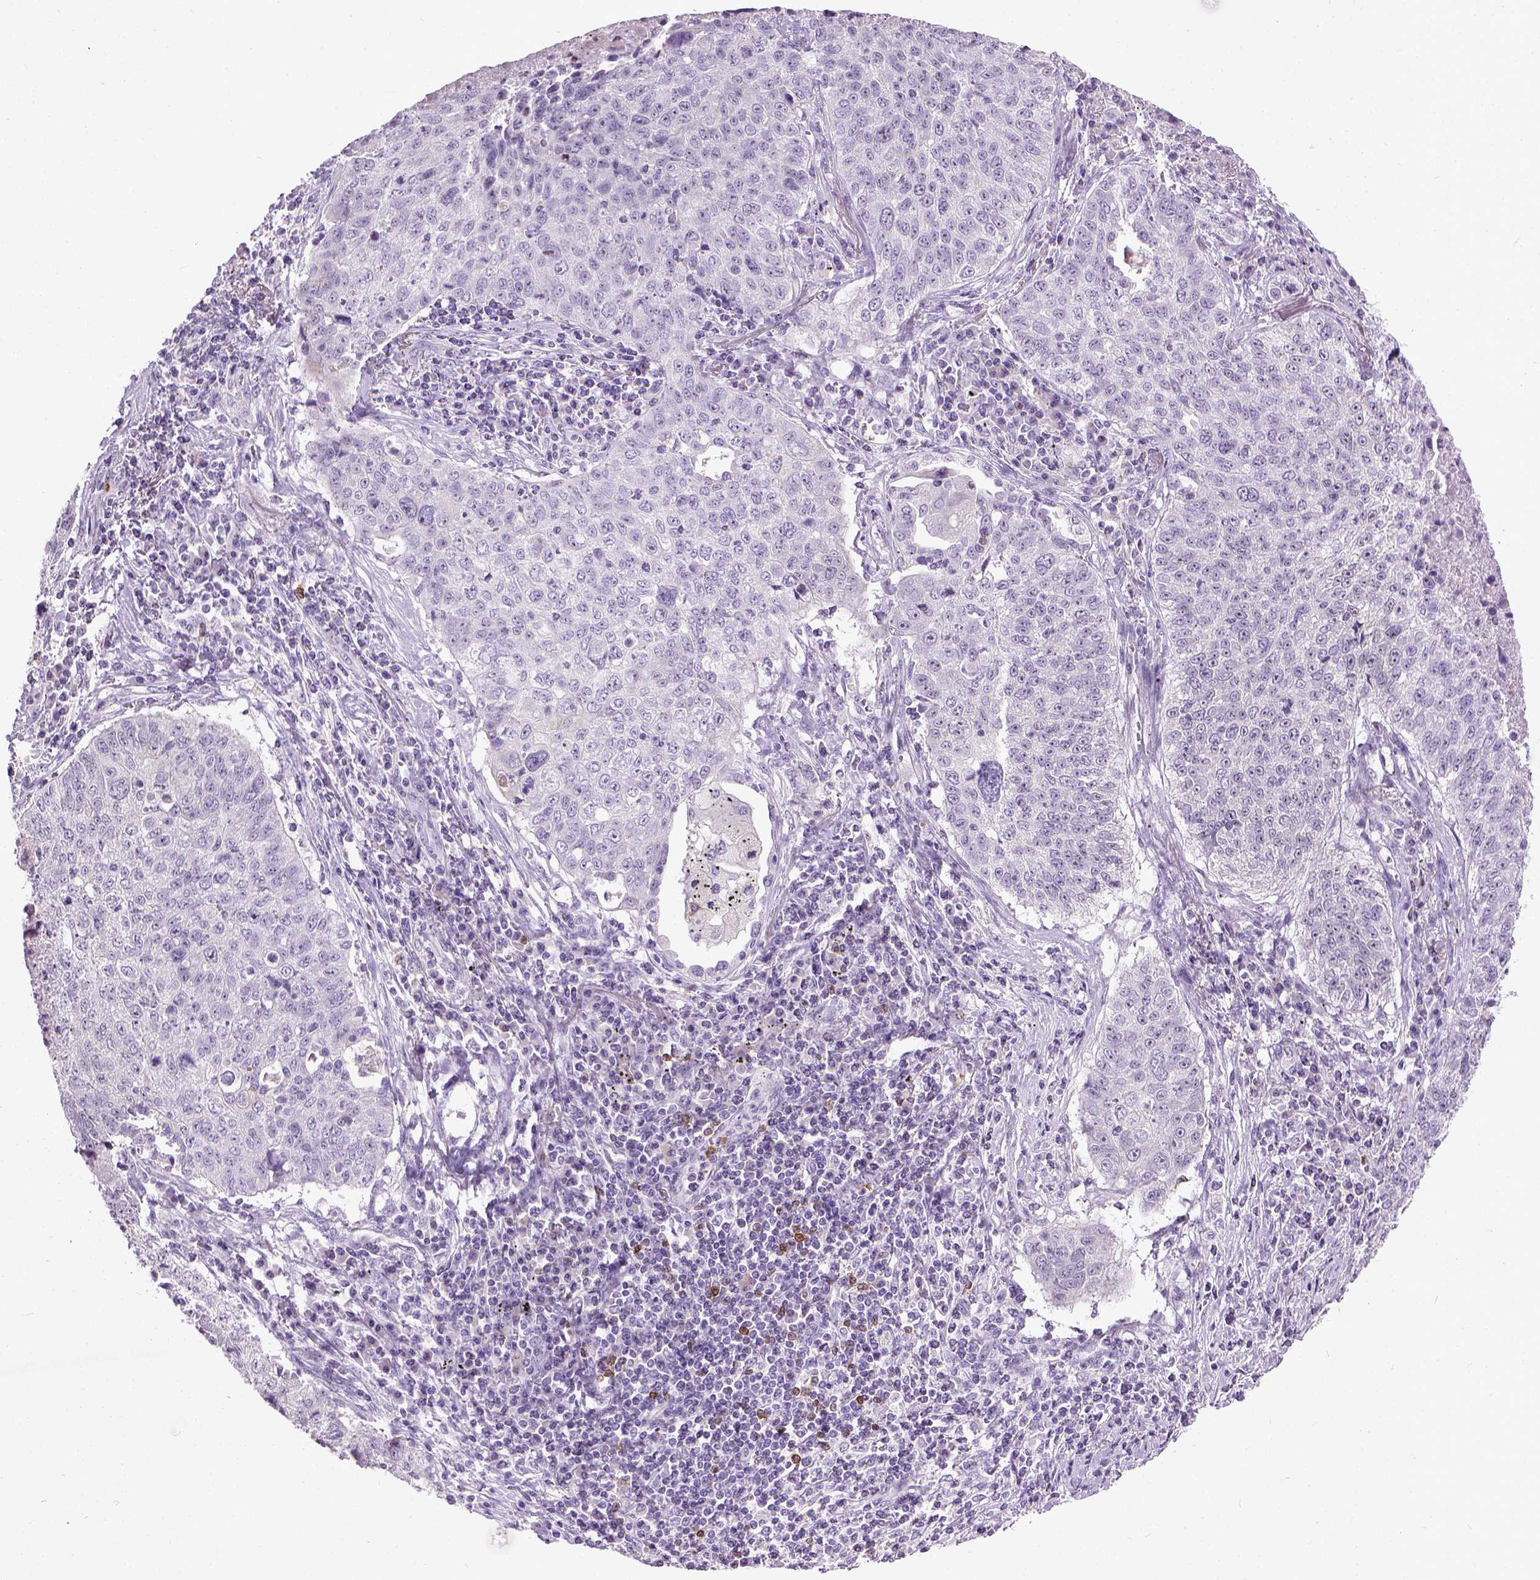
{"staining": {"intensity": "negative", "quantity": "none", "location": "none"}, "tissue": "lung cancer", "cell_type": "Tumor cells", "image_type": "cancer", "snomed": [{"axis": "morphology", "description": "Normal morphology"}, {"axis": "morphology", "description": "Aneuploidy"}, {"axis": "morphology", "description": "Squamous cell carcinoma, NOS"}, {"axis": "topography", "description": "Lymph node"}, {"axis": "topography", "description": "Lung"}], "caption": "The immunohistochemistry (IHC) micrograph has no significant staining in tumor cells of aneuploidy (lung) tissue.", "gene": "MAPT", "patient": {"sex": "female", "age": 76}}